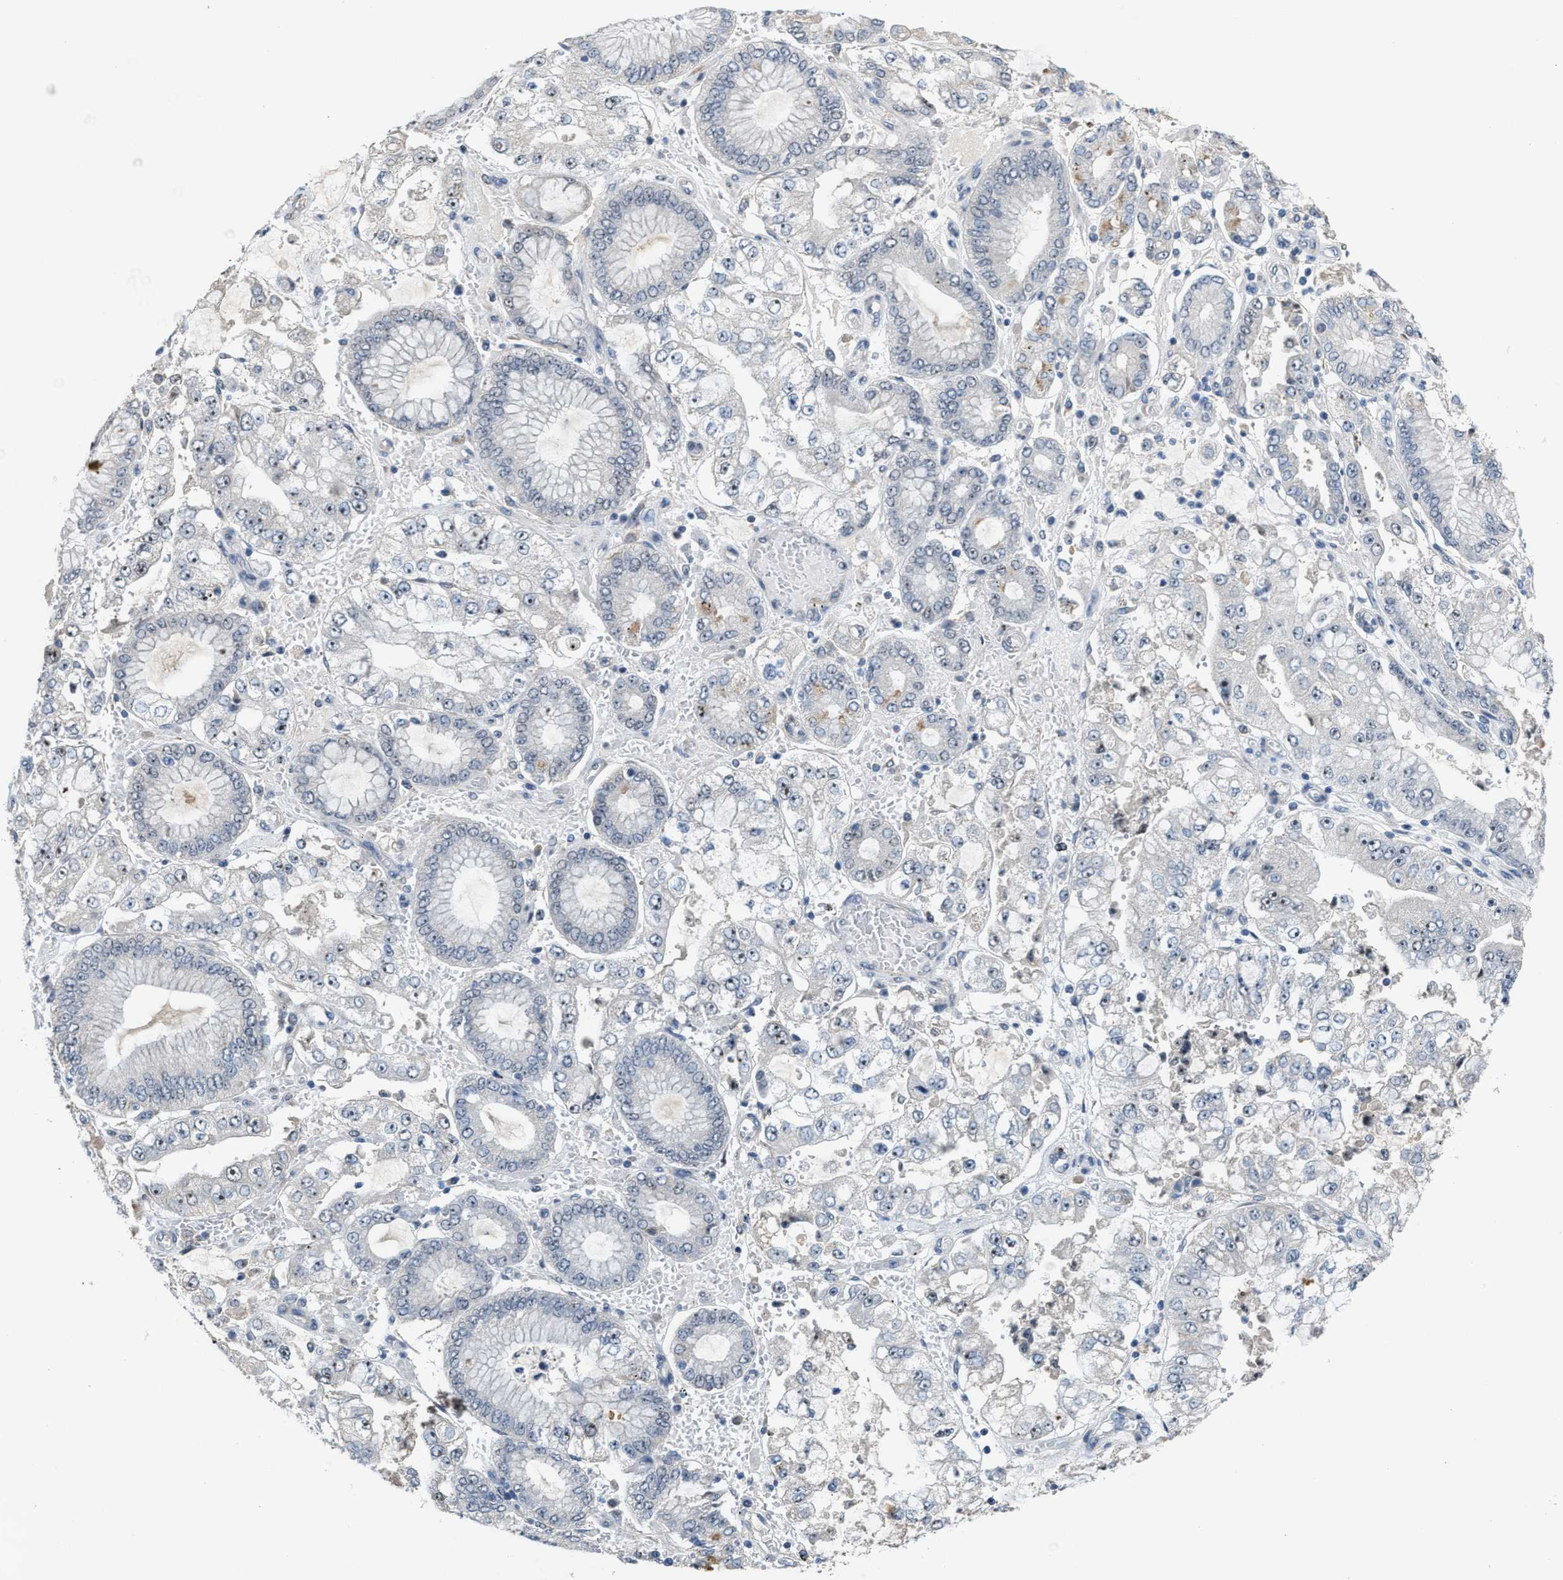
{"staining": {"intensity": "negative", "quantity": "none", "location": "none"}, "tissue": "stomach cancer", "cell_type": "Tumor cells", "image_type": "cancer", "snomed": [{"axis": "morphology", "description": "Adenocarcinoma, NOS"}, {"axis": "topography", "description": "Stomach"}], "caption": "Human stomach adenocarcinoma stained for a protein using immunohistochemistry reveals no expression in tumor cells.", "gene": "ZNF783", "patient": {"sex": "male", "age": 76}}